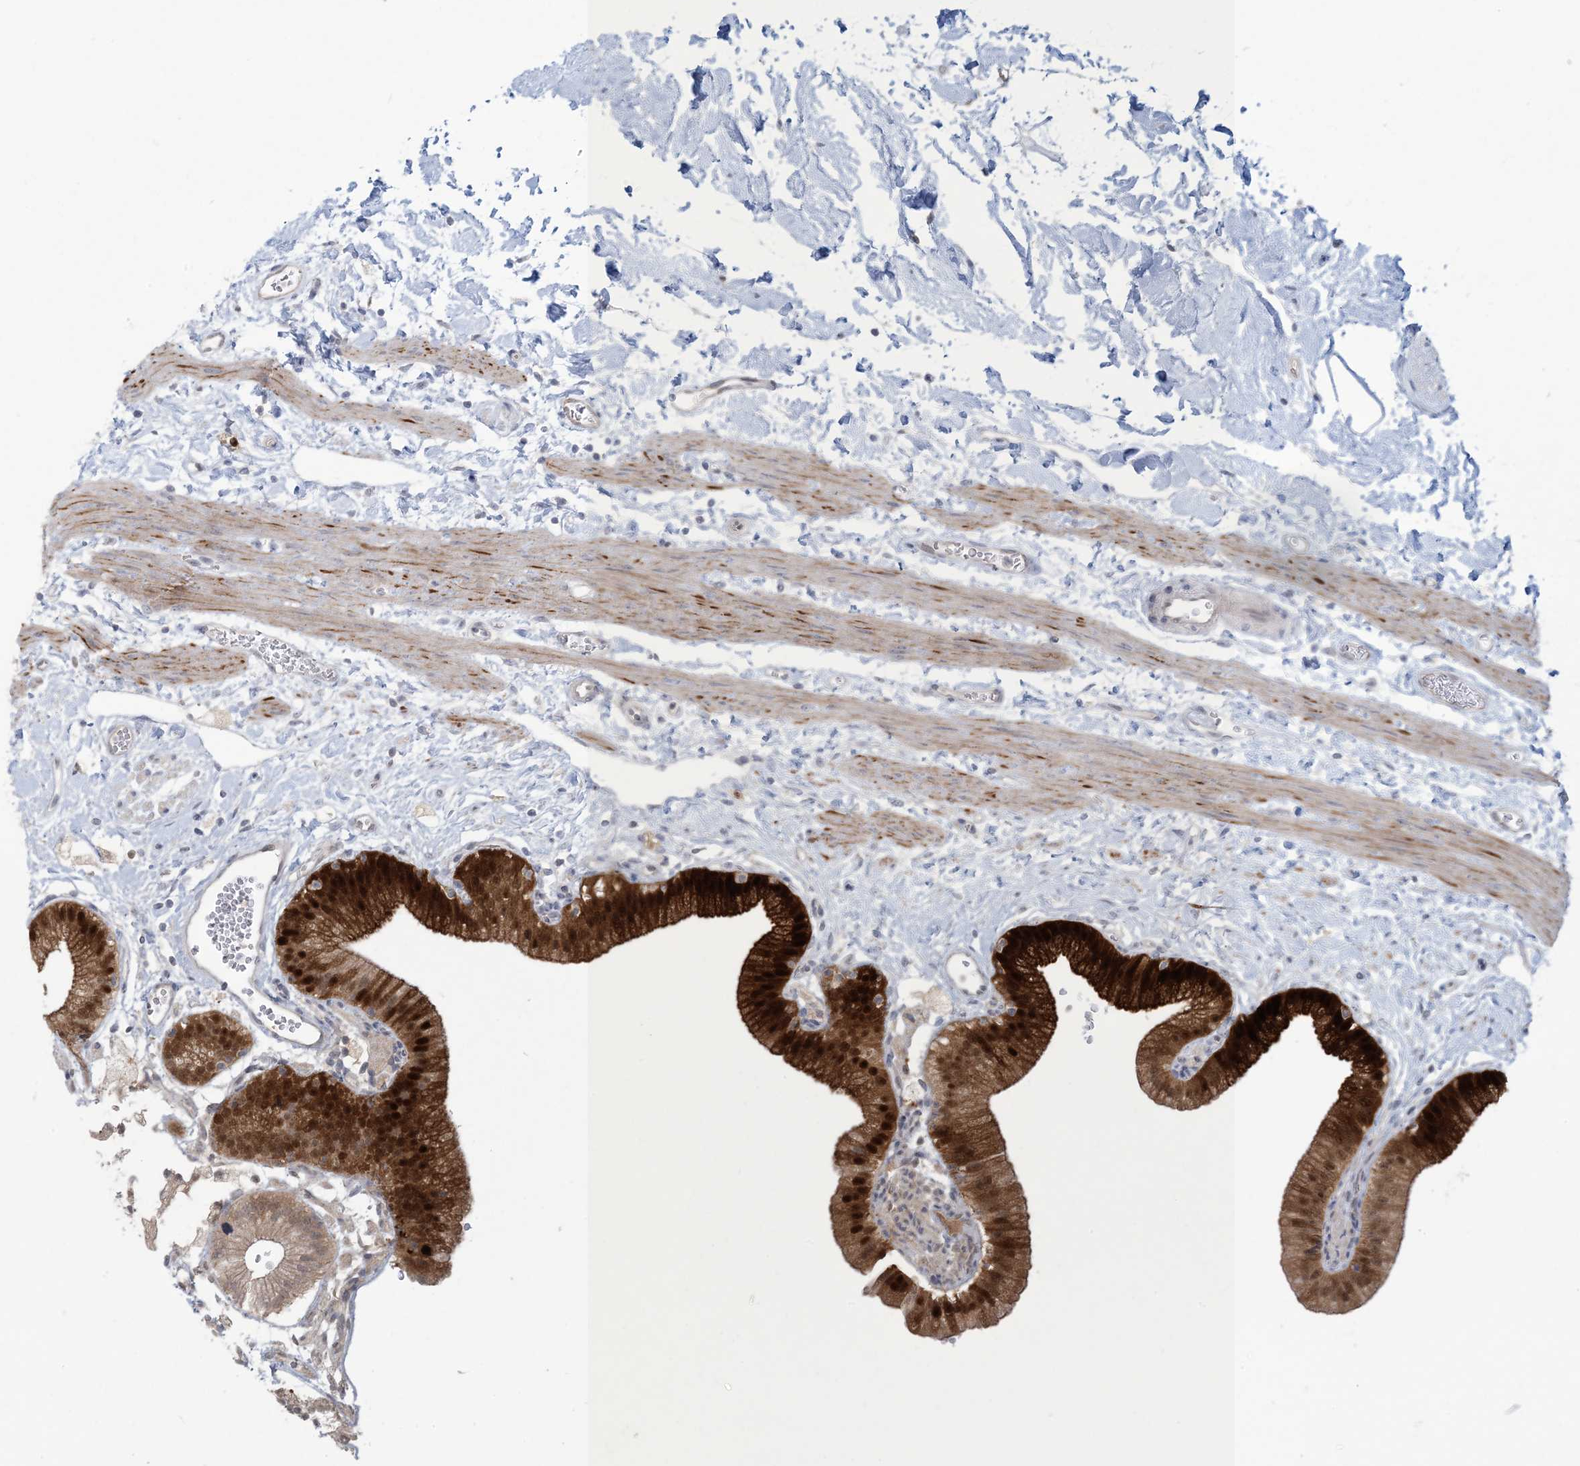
{"staining": {"intensity": "strong", "quantity": ">75%", "location": "cytoplasmic/membranous,nuclear"}, "tissue": "gallbladder", "cell_type": "Glandular cells", "image_type": "normal", "snomed": [{"axis": "morphology", "description": "Normal tissue, NOS"}, {"axis": "topography", "description": "Gallbladder"}], "caption": "Immunohistochemical staining of normal human gallbladder demonstrates strong cytoplasmic/membranous,nuclear protein staining in about >75% of glandular cells.", "gene": "NRBP2", "patient": {"sex": "male", "age": 55}}